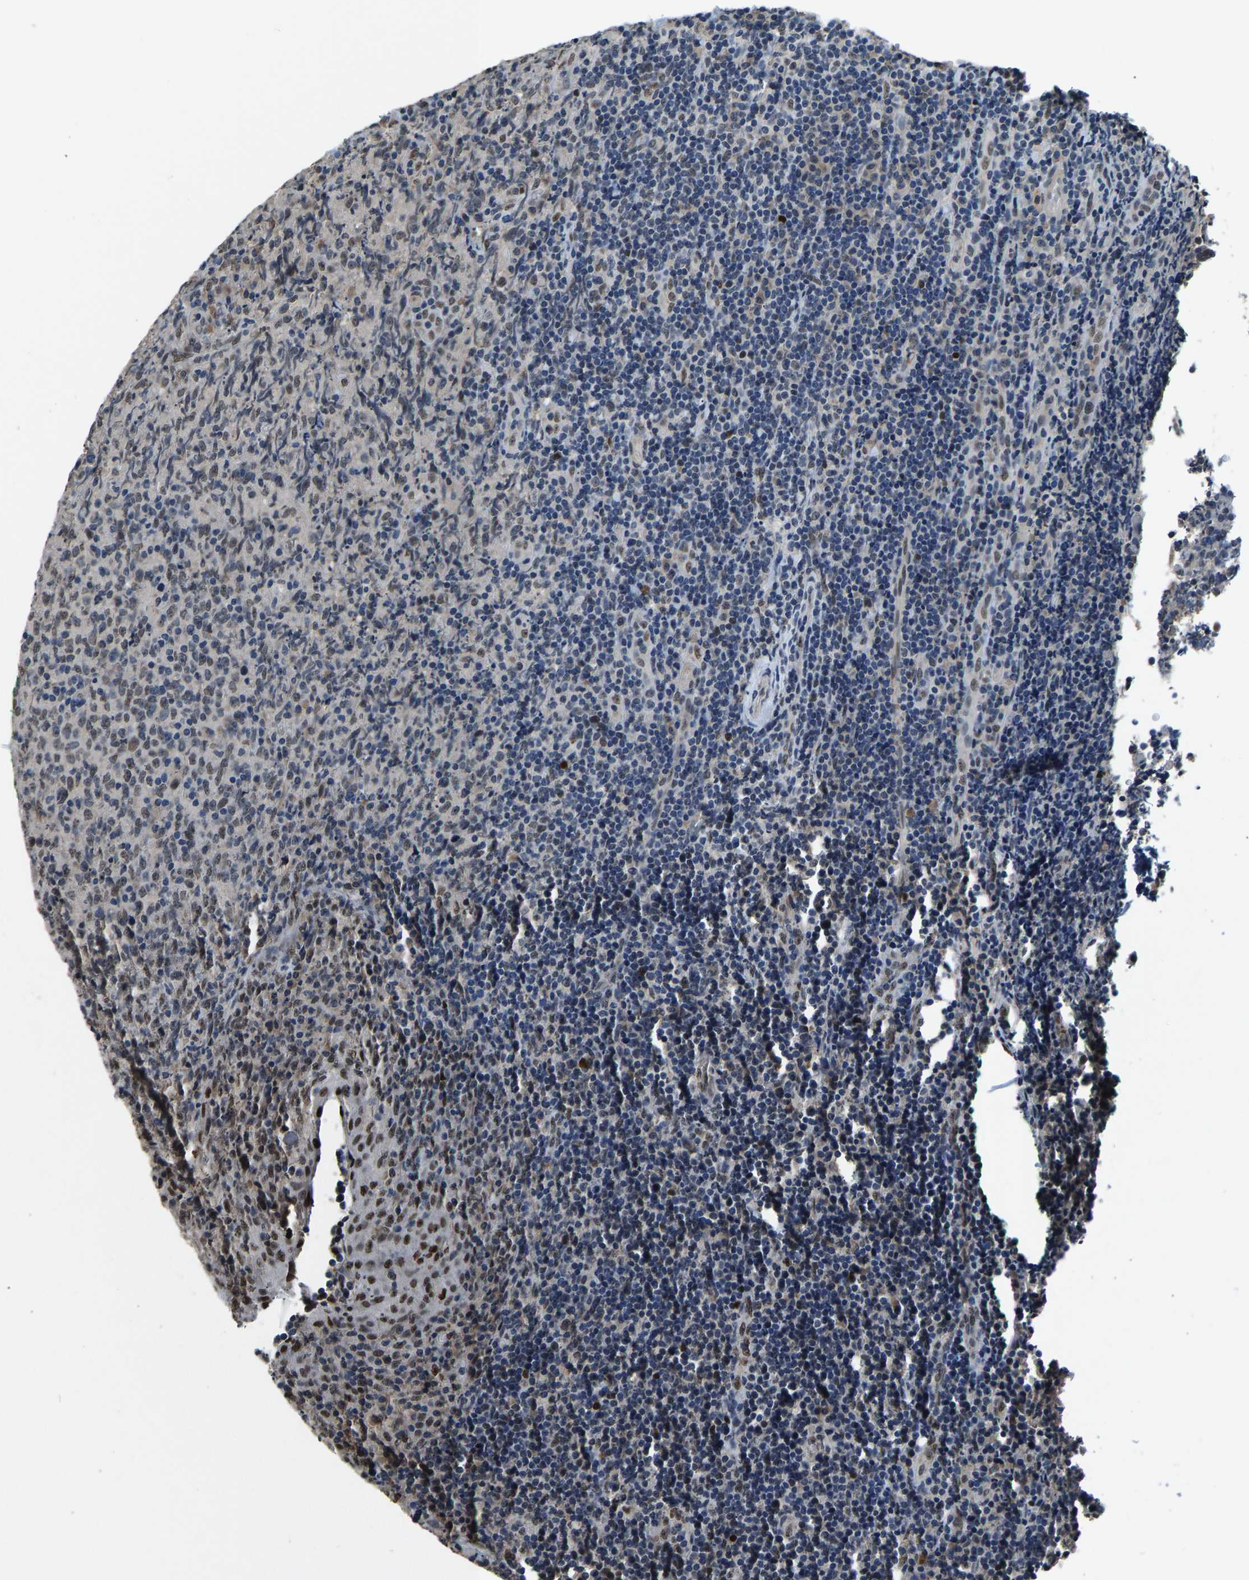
{"staining": {"intensity": "weak", "quantity": "<25%", "location": "nuclear"}, "tissue": "lymphoma", "cell_type": "Tumor cells", "image_type": "cancer", "snomed": [{"axis": "morphology", "description": "Malignant lymphoma, non-Hodgkin's type, High grade"}, {"axis": "topography", "description": "Tonsil"}], "caption": "Tumor cells show no significant protein positivity in lymphoma.", "gene": "FOS", "patient": {"sex": "female", "age": 36}}